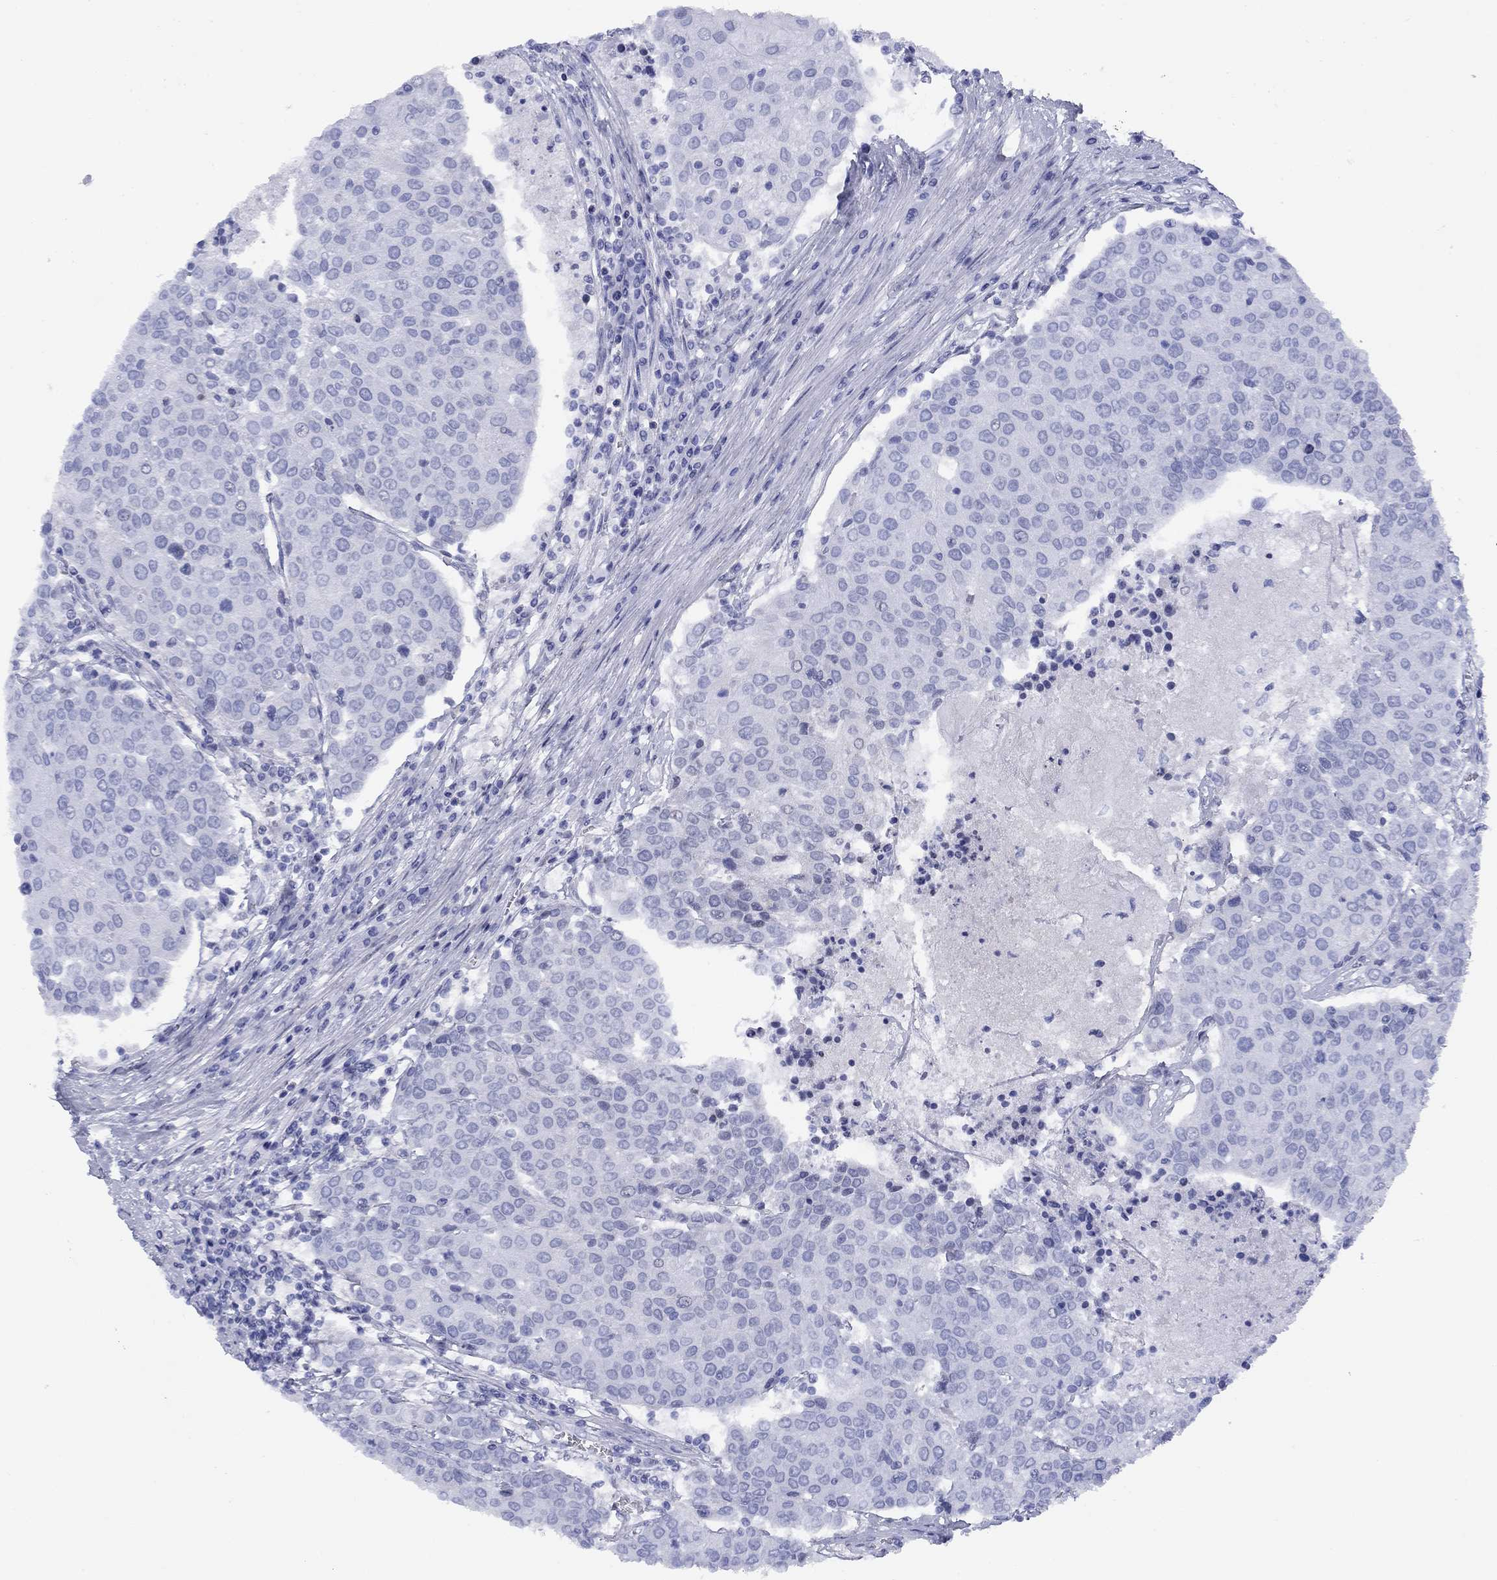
{"staining": {"intensity": "negative", "quantity": "none", "location": "none"}, "tissue": "urothelial cancer", "cell_type": "Tumor cells", "image_type": "cancer", "snomed": [{"axis": "morphology", "description": "Urothelial carcinoma, High grade"}, {"axis": "topography", "description": "Urinary bladder"}], "caption": "Urothelial carcinoma (high-grade) was stained to show a protein in brown. There is no significant staining in tumor cells.", "gene": "TIGD4", "patient": {"sex": "female", "age": 85}}